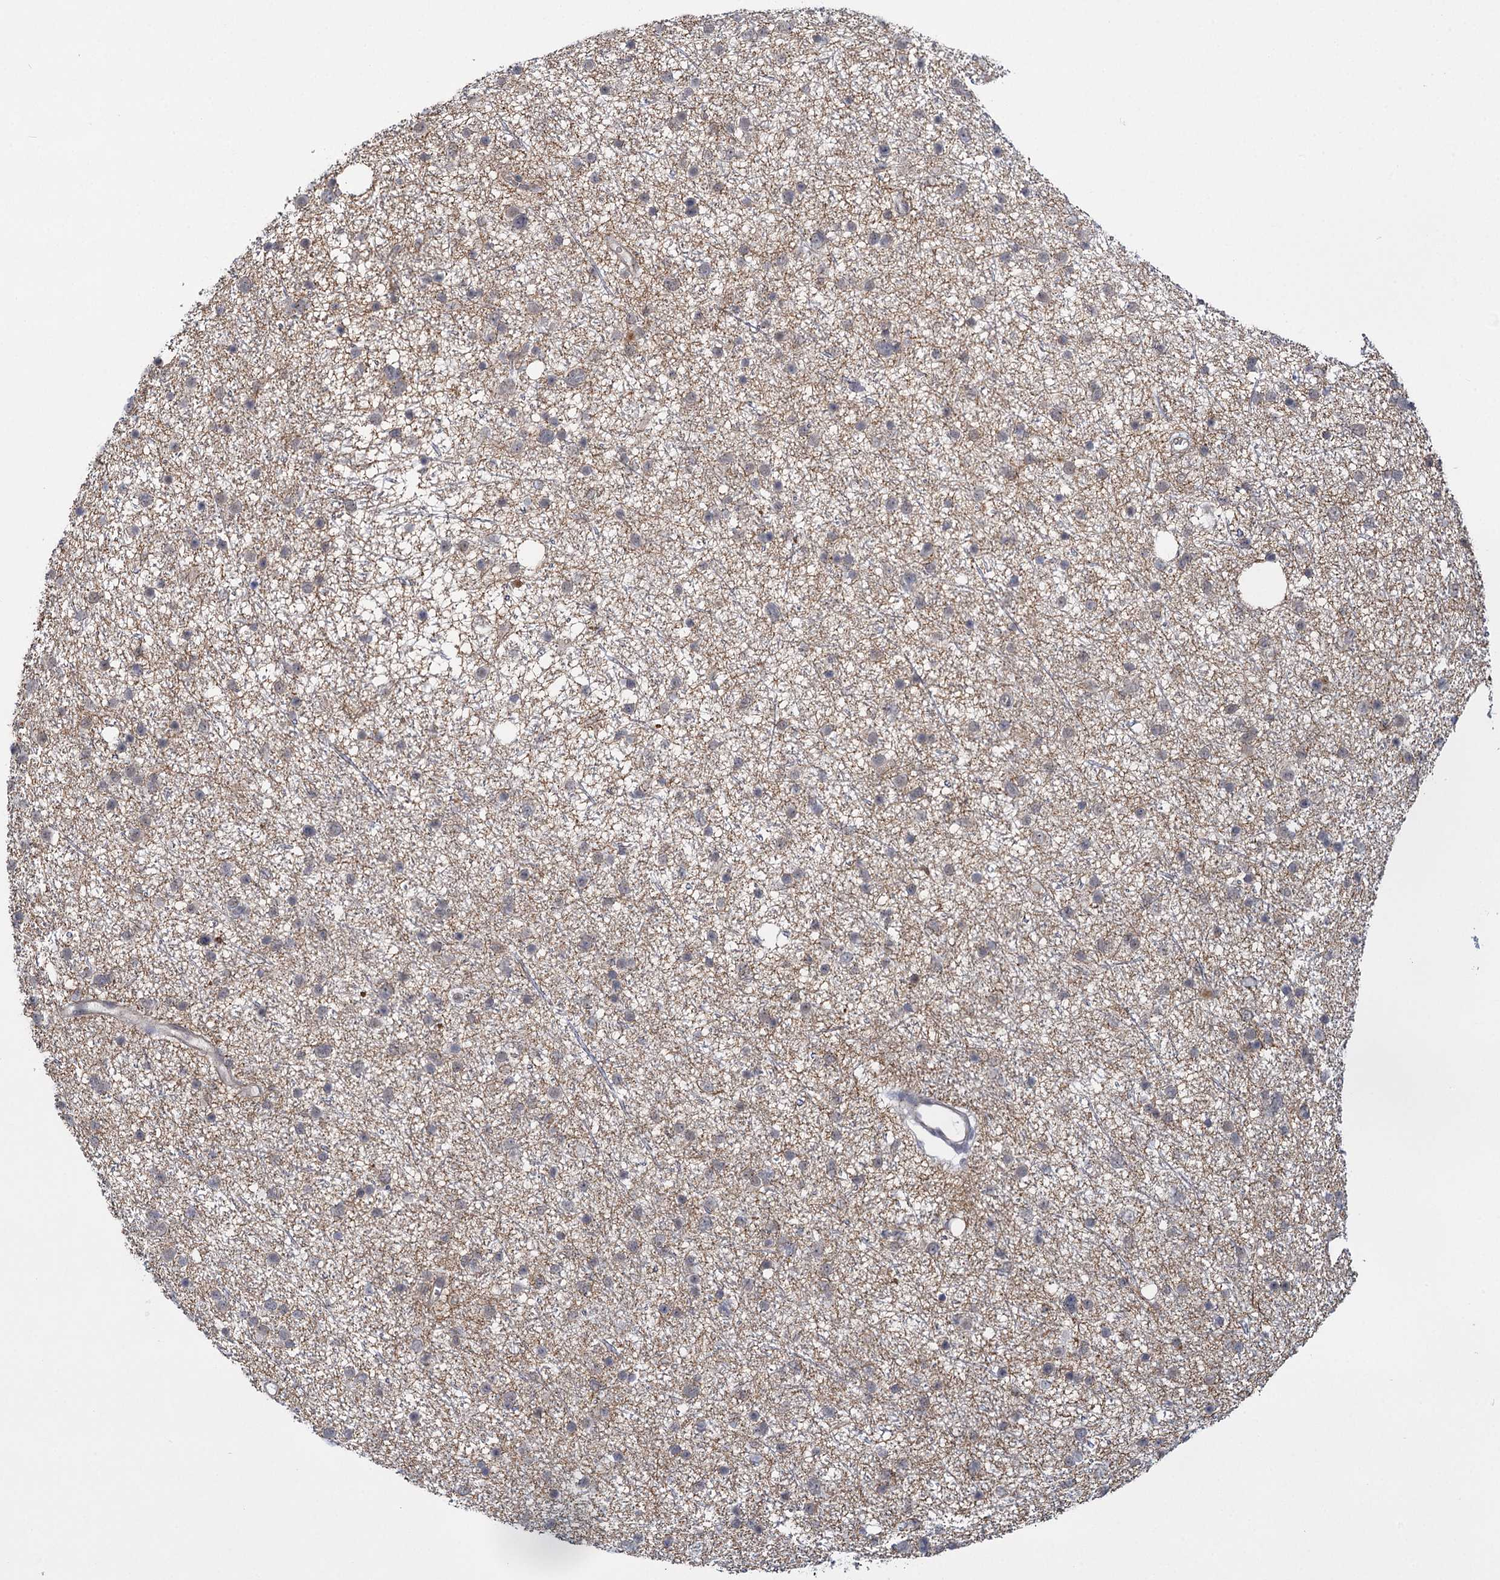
{"staining": {"intensity": "weak", "quantity": "<25%", "location": "cytoplasmic/membranous"}, "tissue": "glioma", "cell_type": "Tumor cells", "image_type": "cancer", "snomed": [{"axis": "morphology", "description": "Glioma, malignant, Low grade"}, {"axis": "topography", "description": "Cerebral cortex"}], "caption": "A high-resolution photomicrograph shows immunohistochemistry staining of glioma, which exhibits no significant staining in tumor cells.", "gene": "MBLAC2", "patient": {"sex": "female", "age": 39}}